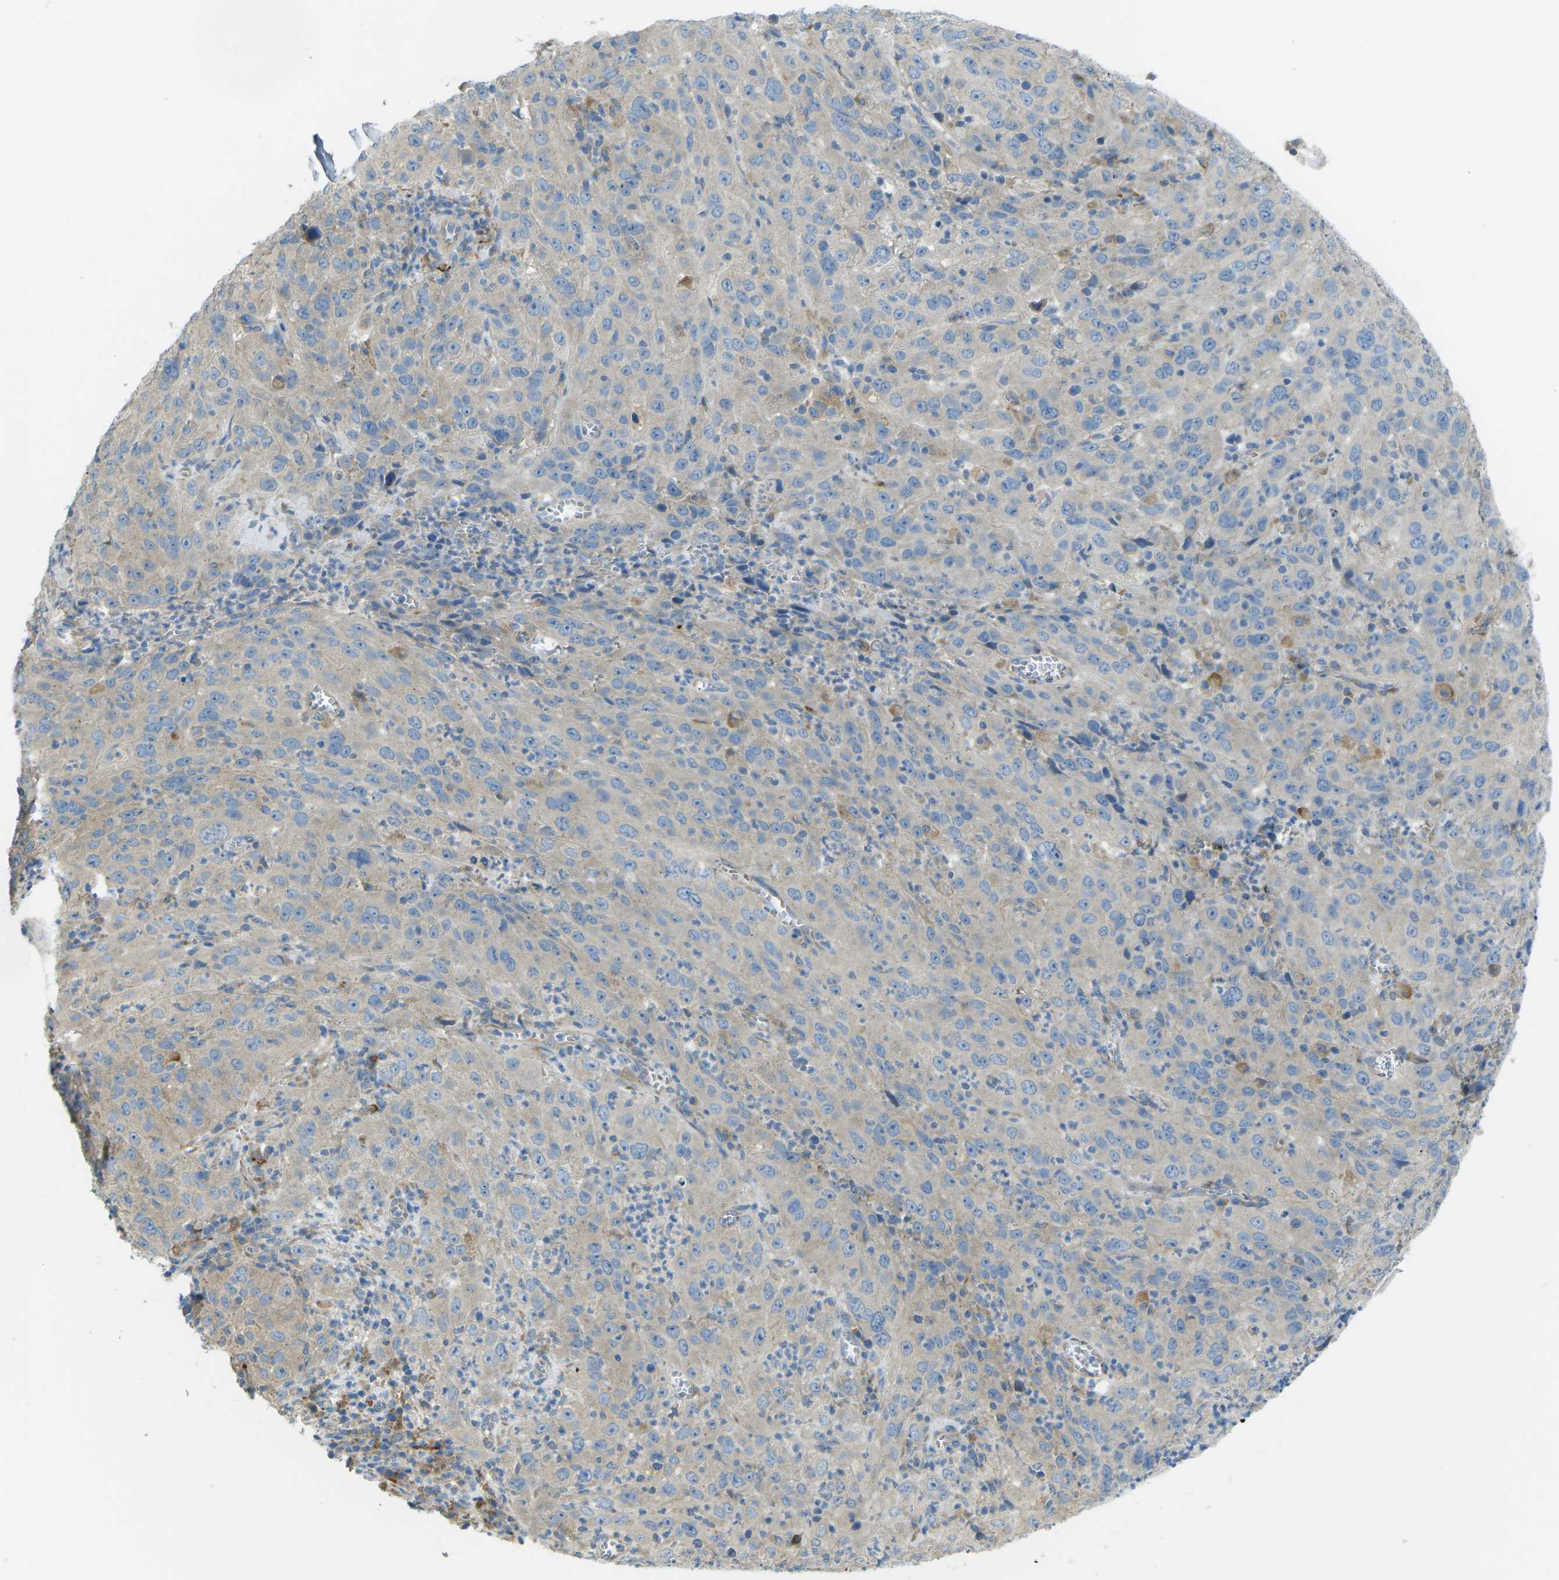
{"staining": {"intensity": "weak", "quantity": "<25%", "location": "cytoplasmic/membranous"}, "tissue": "cervical cancer", "cell_type": "Tumor cells", "image_type": "cancer", "snomed": [{"axis": "morphology", "description": "Squamous cell carcinoma, NOS"}, {"axis": "topography", "description": "Cervix"}], "caption": "High power microscopy image of an immunohistochemistry (IHC) histopathology image of squamous cell carcinoma (cervical), revealing no significant staining in tumor cells. (Immunohistochemistry (ihc), brightfield microscopy, high magnification).", "gene": "MYLK4", "patient": {"sex": "female", "age": 32}}